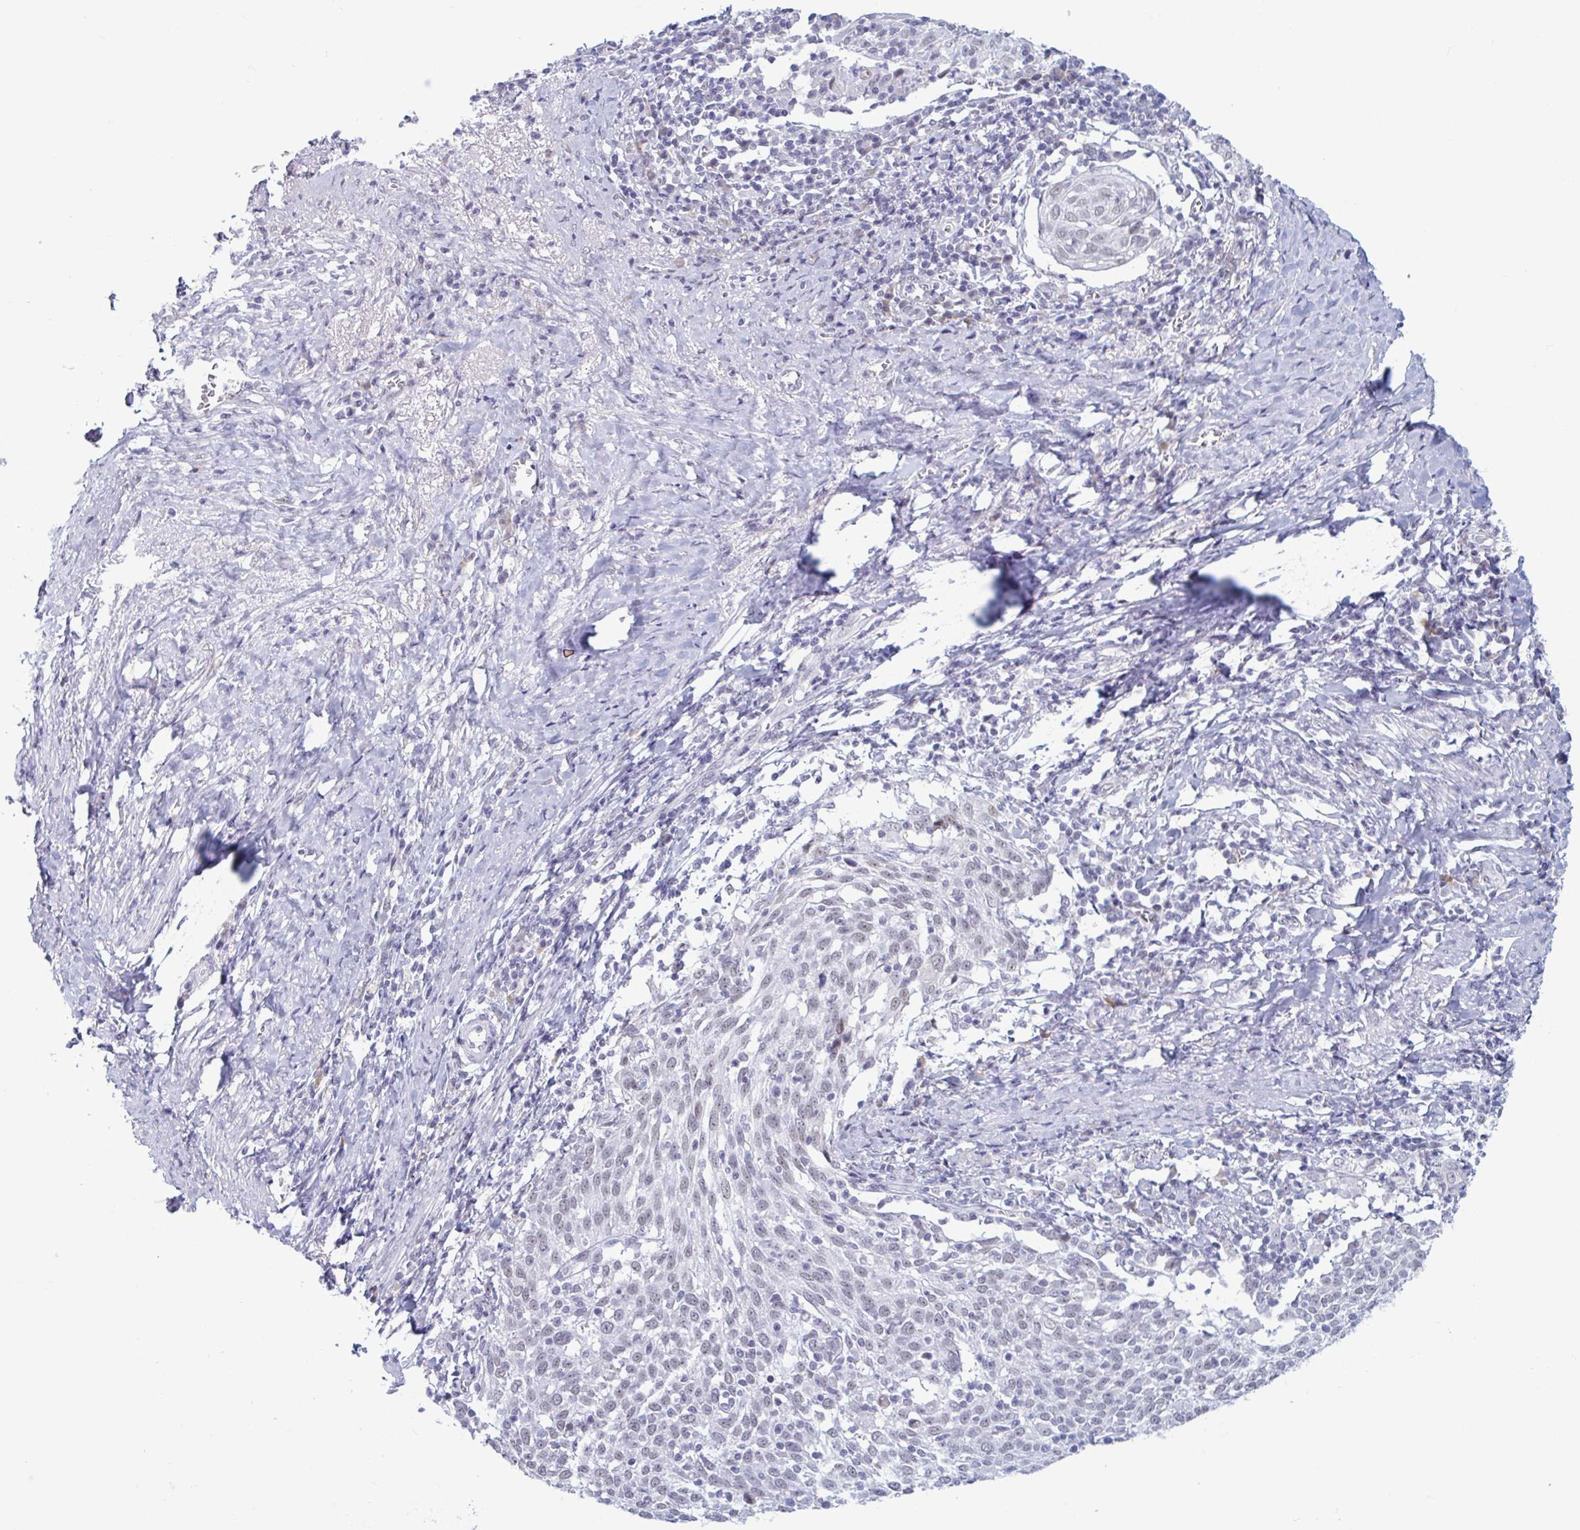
{"staining": {"intensity": "negative", "quantity": "none", "location": "none"}, "tissue": "cervical cancer", "cell_type": "Tumor cells", "image_type": "cancer", "snomed": [{"axis": "morphology", "description": "Squamous cell carcinoma, NOS"}, {"axis": "topography", "description": "Cervix"}], "caption": "An immunohistochemistry (IHC) image of cervical cancer is shown. There is no staining in tumor cells of cervical cancer.", "gene": "MSMB", "patient": {"sex": "female", "age": 52}}